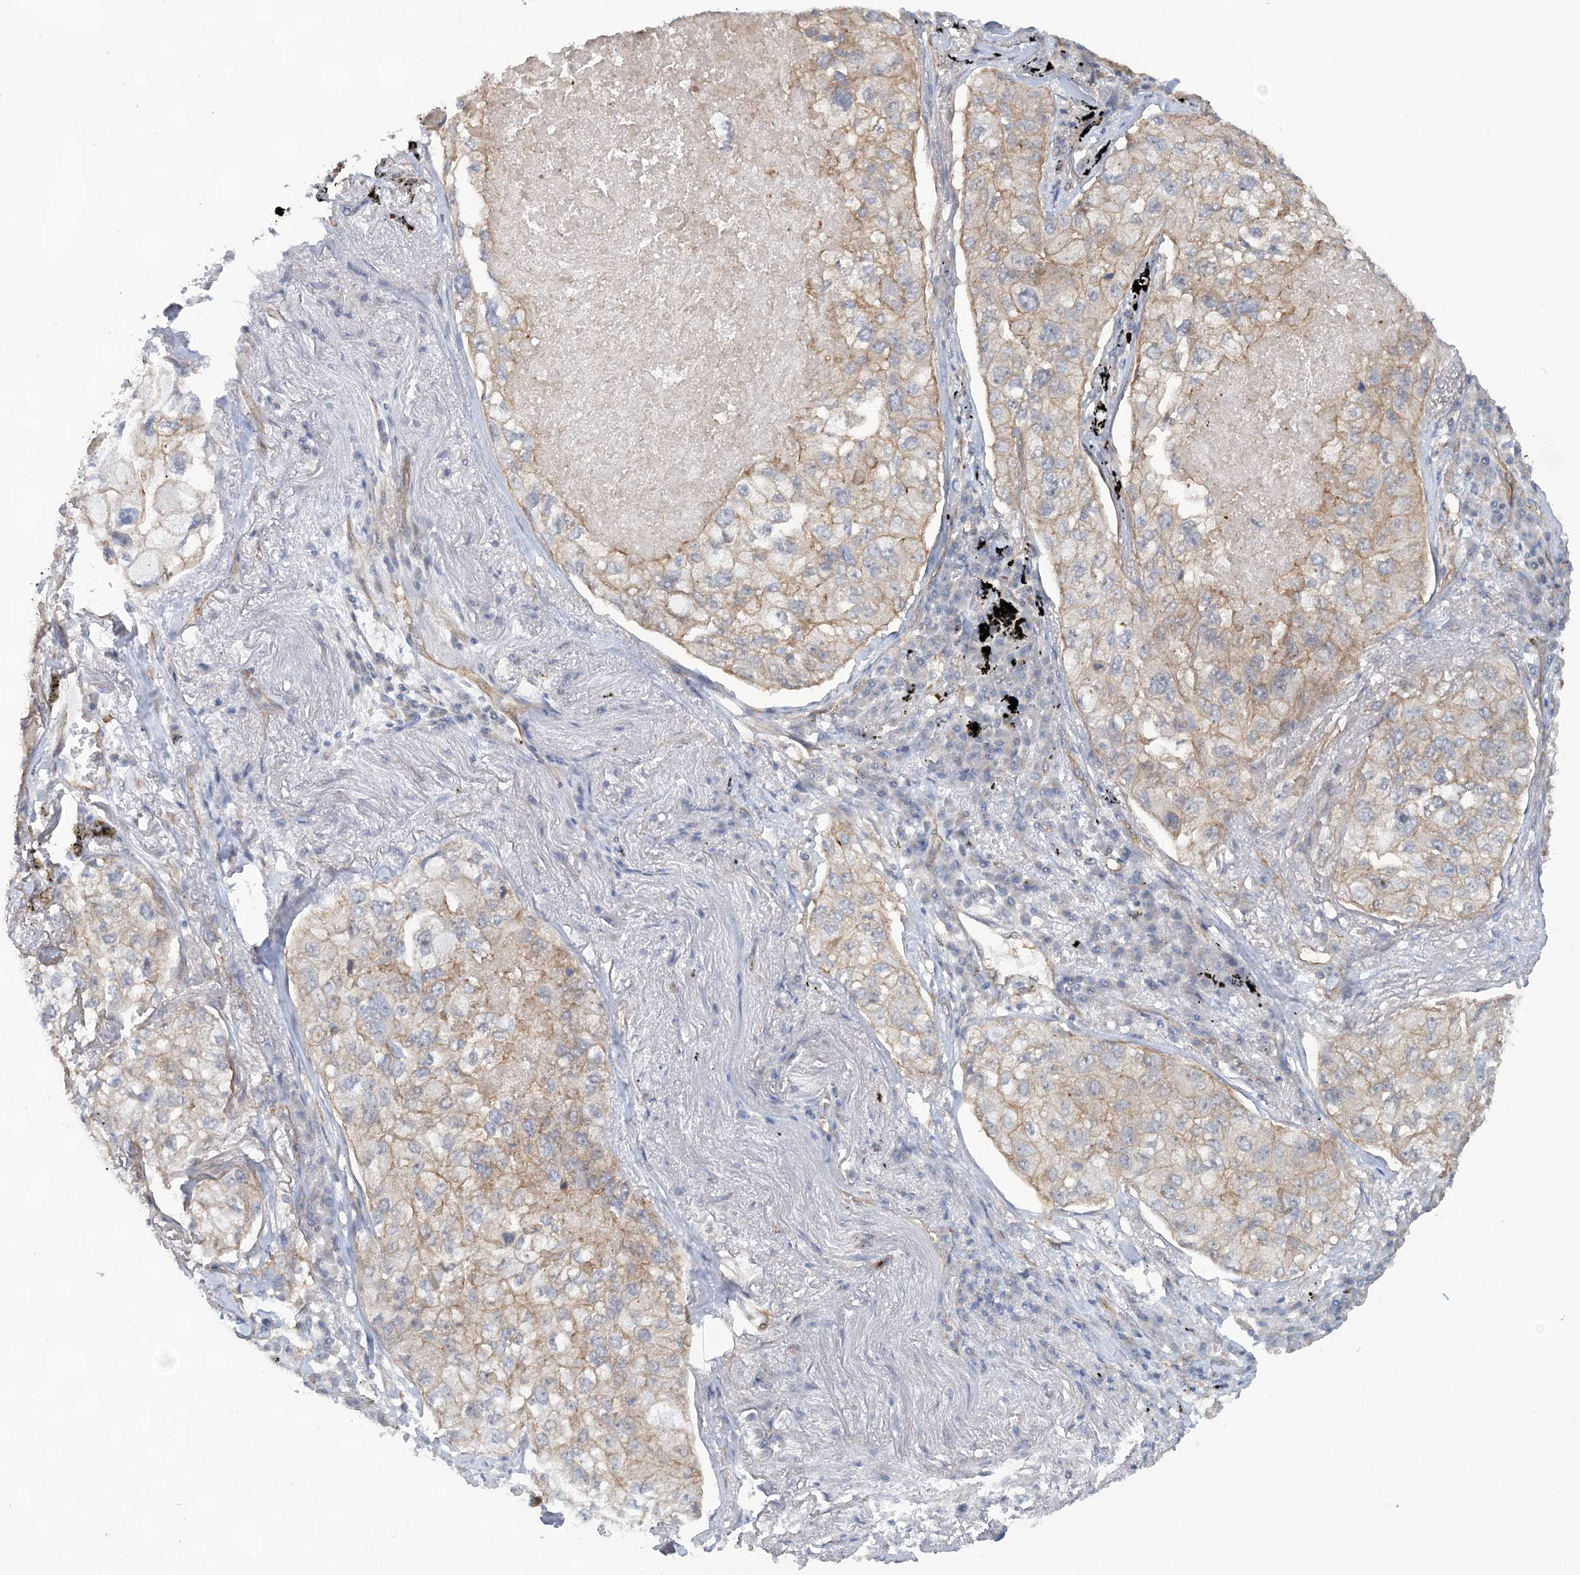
{"staining": {"intensity": "weak", "quantity": "<25%", "location": "cytoplasmic/membranous"}, "tissue": "lung cancer", "cell_type": "Tumor cells", "image_type": "cancer", "snomed": [{"axis": "morphology", "description": "Adenocarcinoma, NOS"}, {"axis": "topography", "description": "Lung"}], "caption": "IHC of human lung adenocarcinoma reveals no staining in tumor cells. (Brightfield microscopy of DAB (3,3'-diaminobenzidine) immunohistochemistry (IHC) at high magnification).", "gene": "RAI14", "patient": {"sex": "male", "age": 65}}